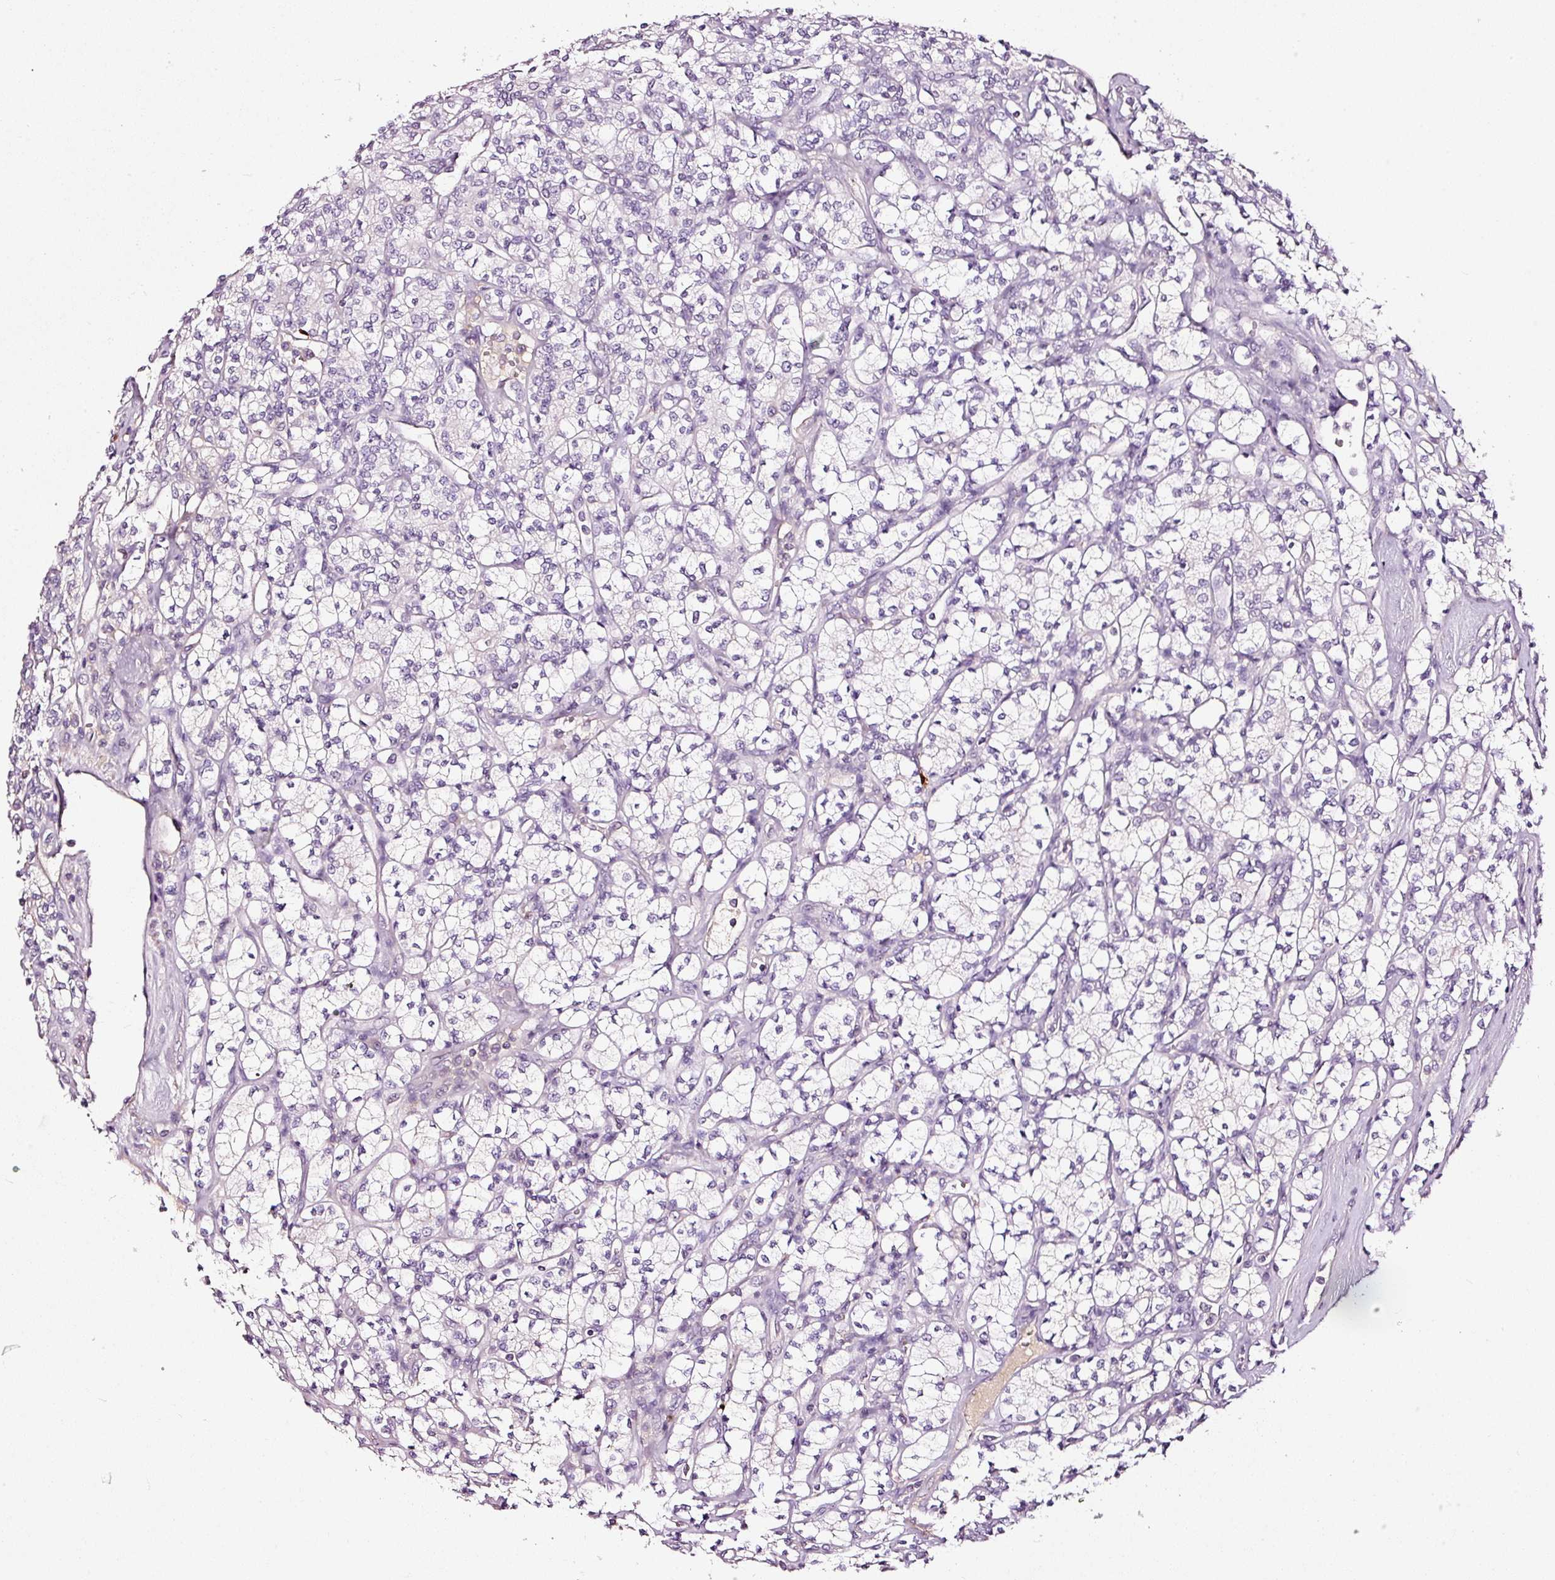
{"staining": {"intensity": "negative", "quantity": "none", "location": "none"}, "tissue": "renal cancer", "cell_type": "Tumor cells", "image_type": "cancer", "snomed": [{"axis": "morphology", "description": "Adenocarcinoma, NOS"}, {"axis": "topography", "description": "Kidney"}], "caption": "An IHC image of renal adenocarcinoma is shown. There is no staining in tumor cells of renal adenocarcinoma.", "gene": "LAMP3", "patient": {"sex": "male", "age": 77}}